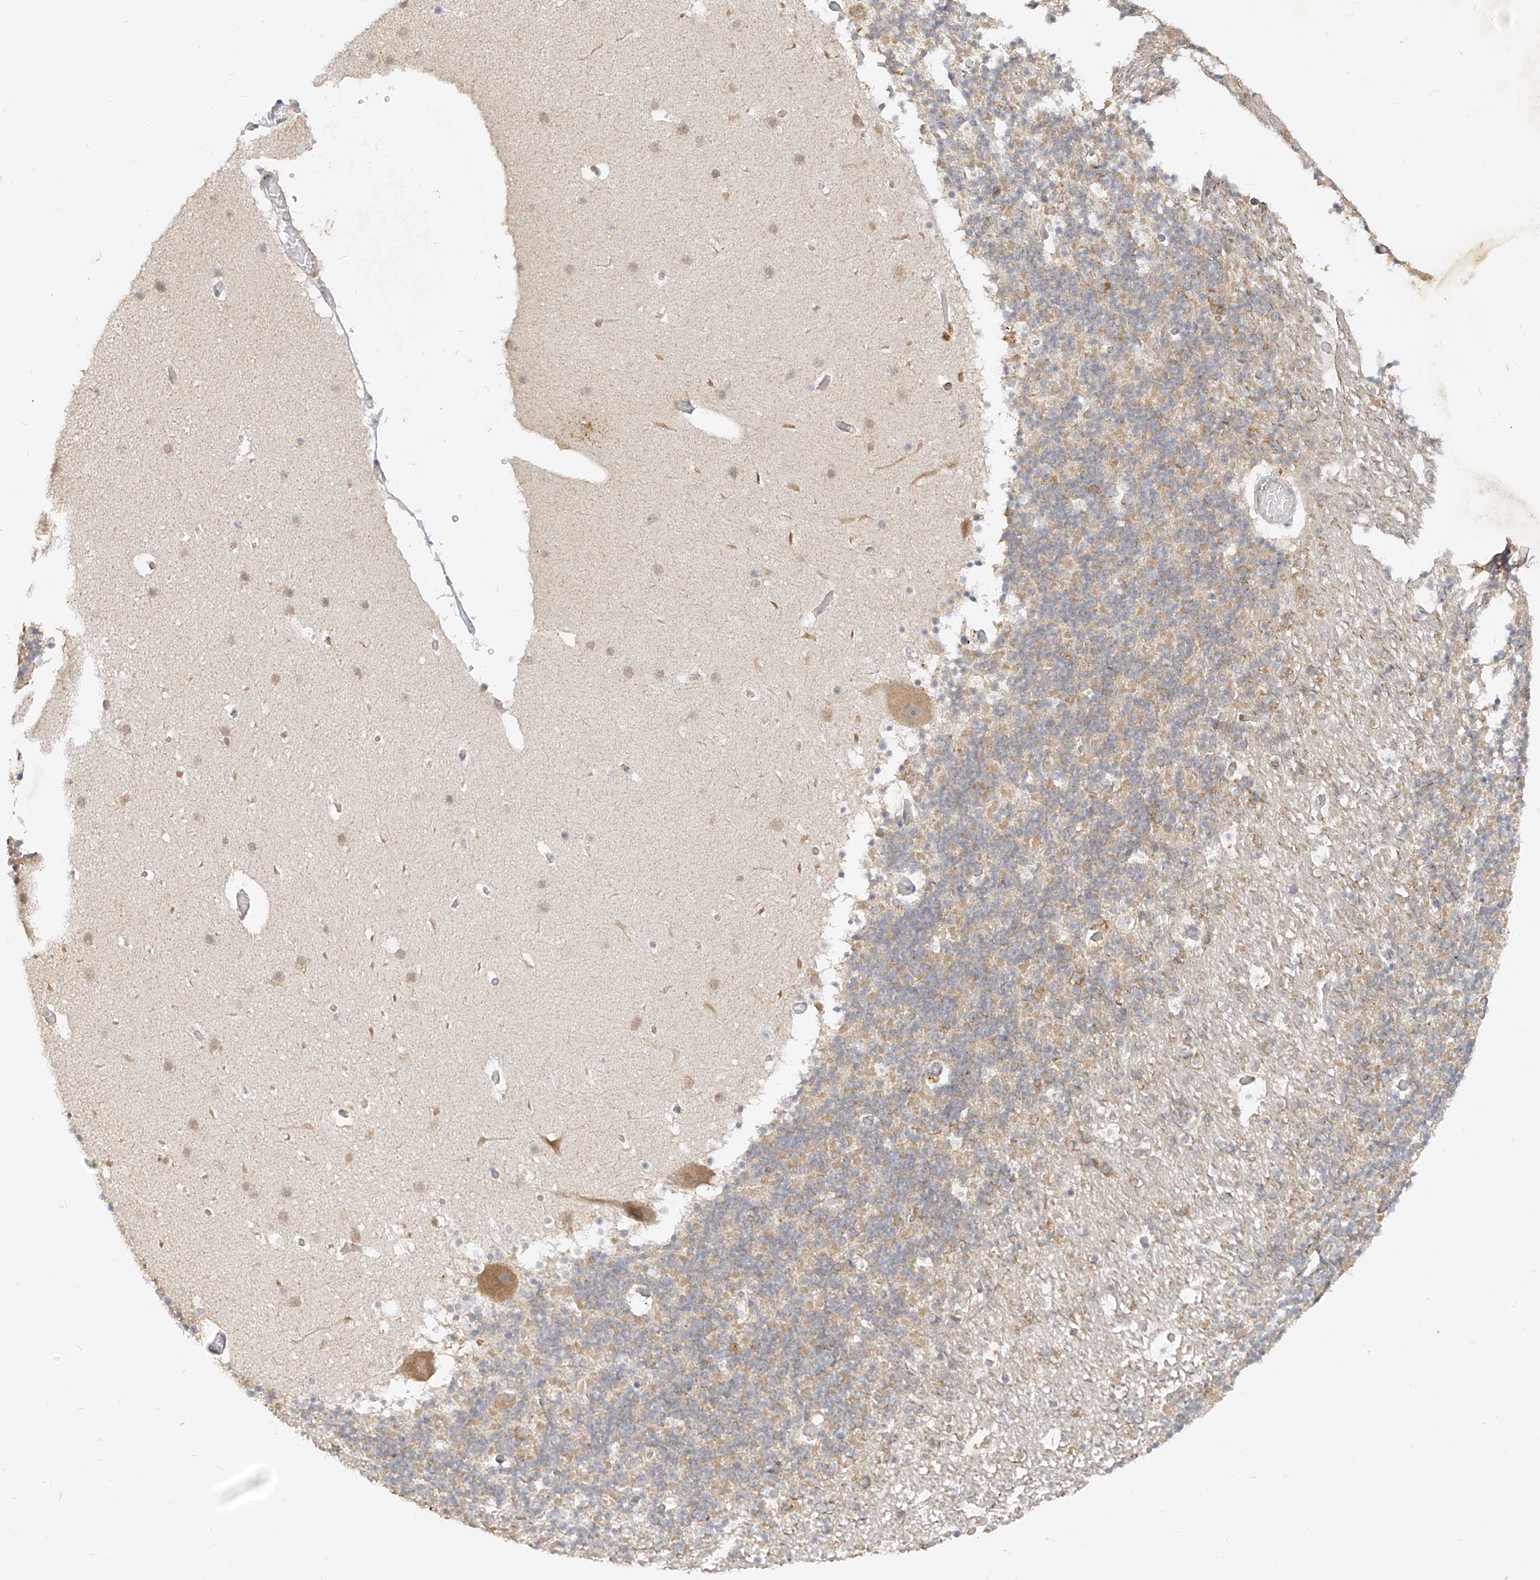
{"staining": {"intensity": "weak", "quantity": ">75%", "location": "cytoplasmic/membranous"}, "tissue": "cerebellum", "cell_type": "Cells in granular layer", "image_type": "normal", "snomed": [{"axis": "morphology", "description": "Normal tissue, NOS"}, {"axis": "topography", "description": "Cerebellum"}], "caption": "The image reveals immunohistochemical staining of benign cerebellum. There is weak cytoplasmic/membranous staining is appreciated in about >75% of cells in granular layer.", "gene": "MTUS2", "patient": {"sex": "male", "age": 57}}